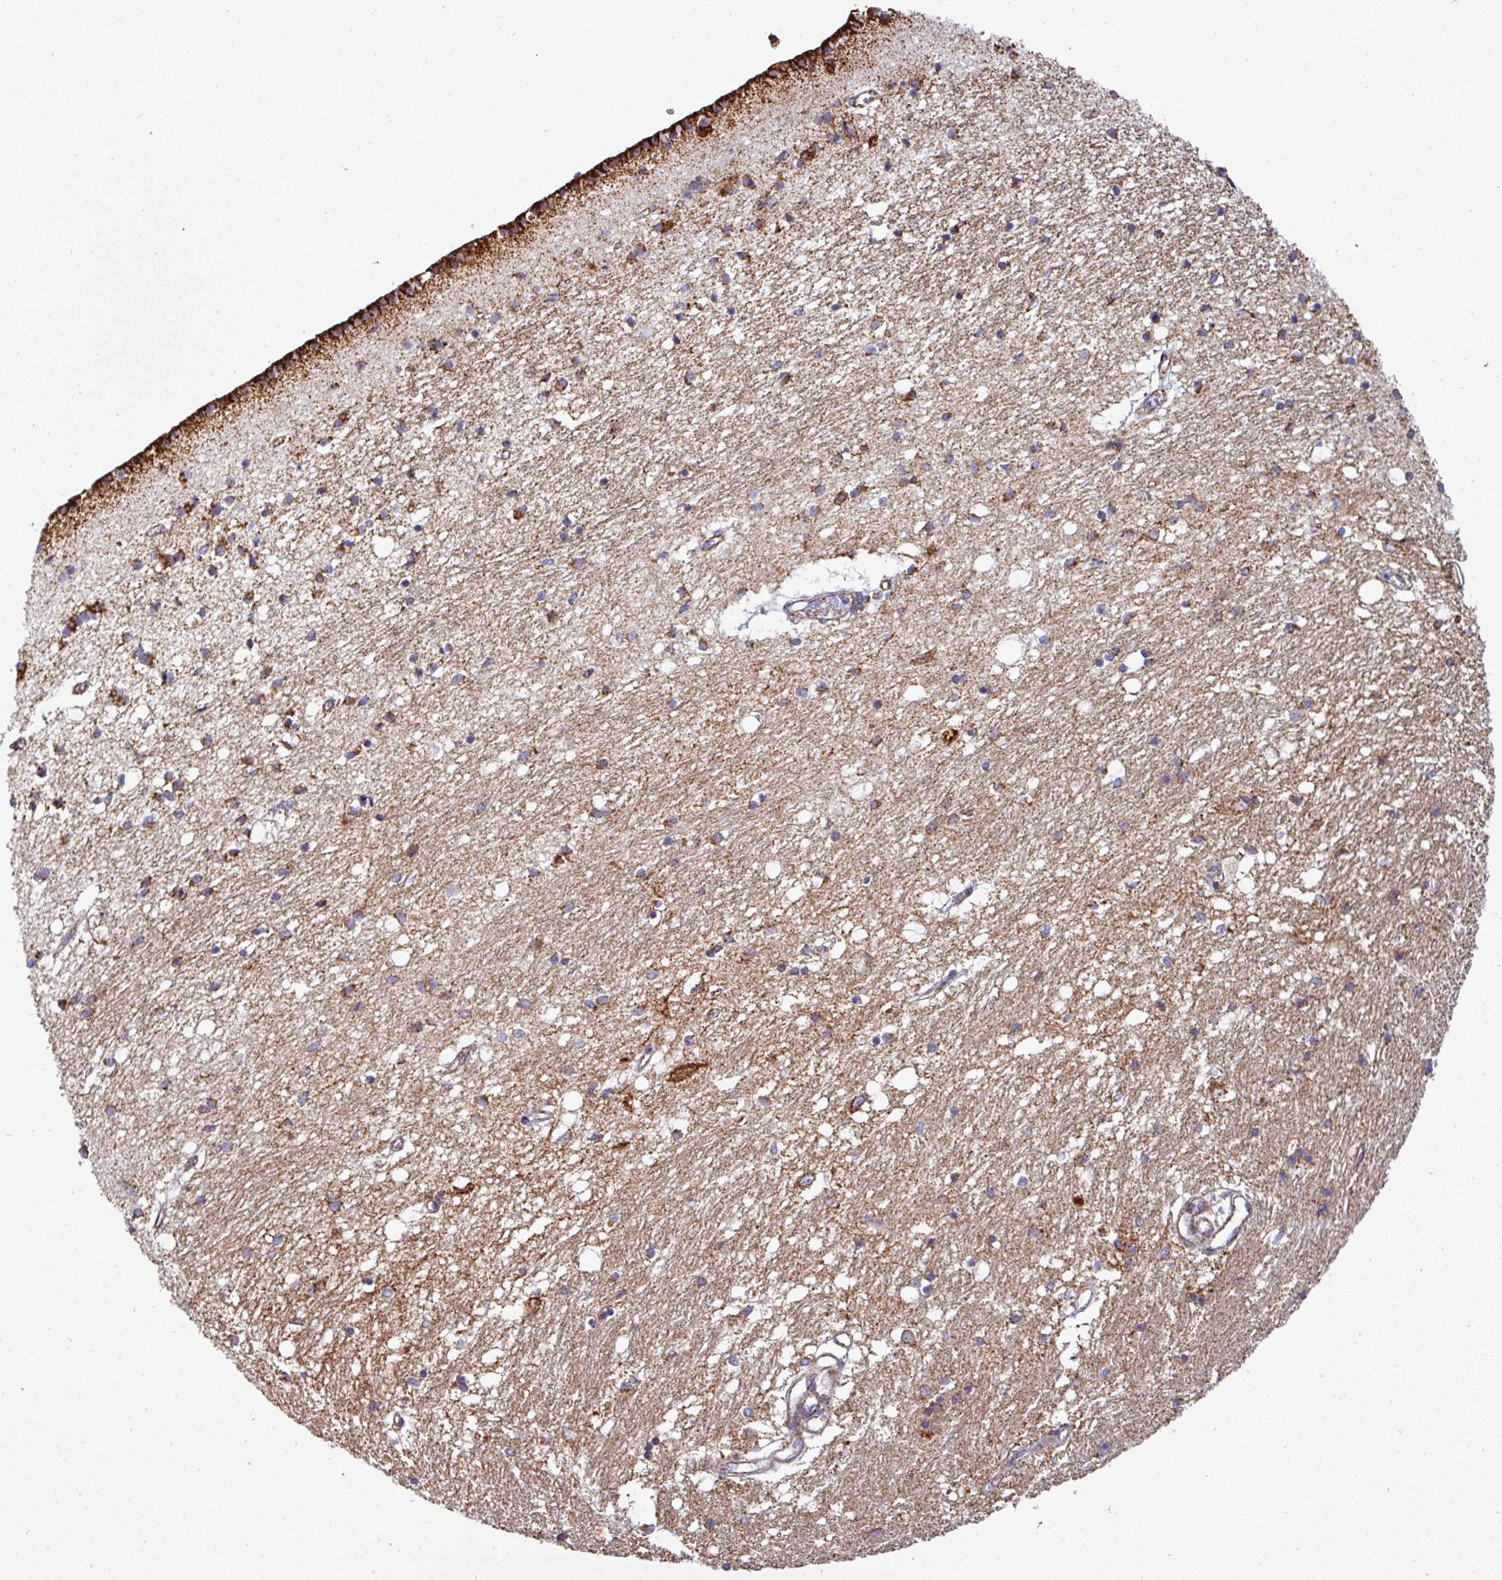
{"staining": {"intensity": "strong", "quantity": "<25%", "location": "cytoplasmic/membranous"}, "tissue": "caudate", "cell_type": "Glial cells", "image_type": "normal", "snomed": [{"axis": "morphology", "description": "Normal tissue, NOS"}, {"axis": "topography", "description": "Lateral ventricle wall"}], "caption": "A micrograph of caudate stained for a protein reveals strong cytoplasmic/membranous brown staining in glial cells.", "gene": "UQCRFS1", "patient": {"sex": "male", "age": 70}}